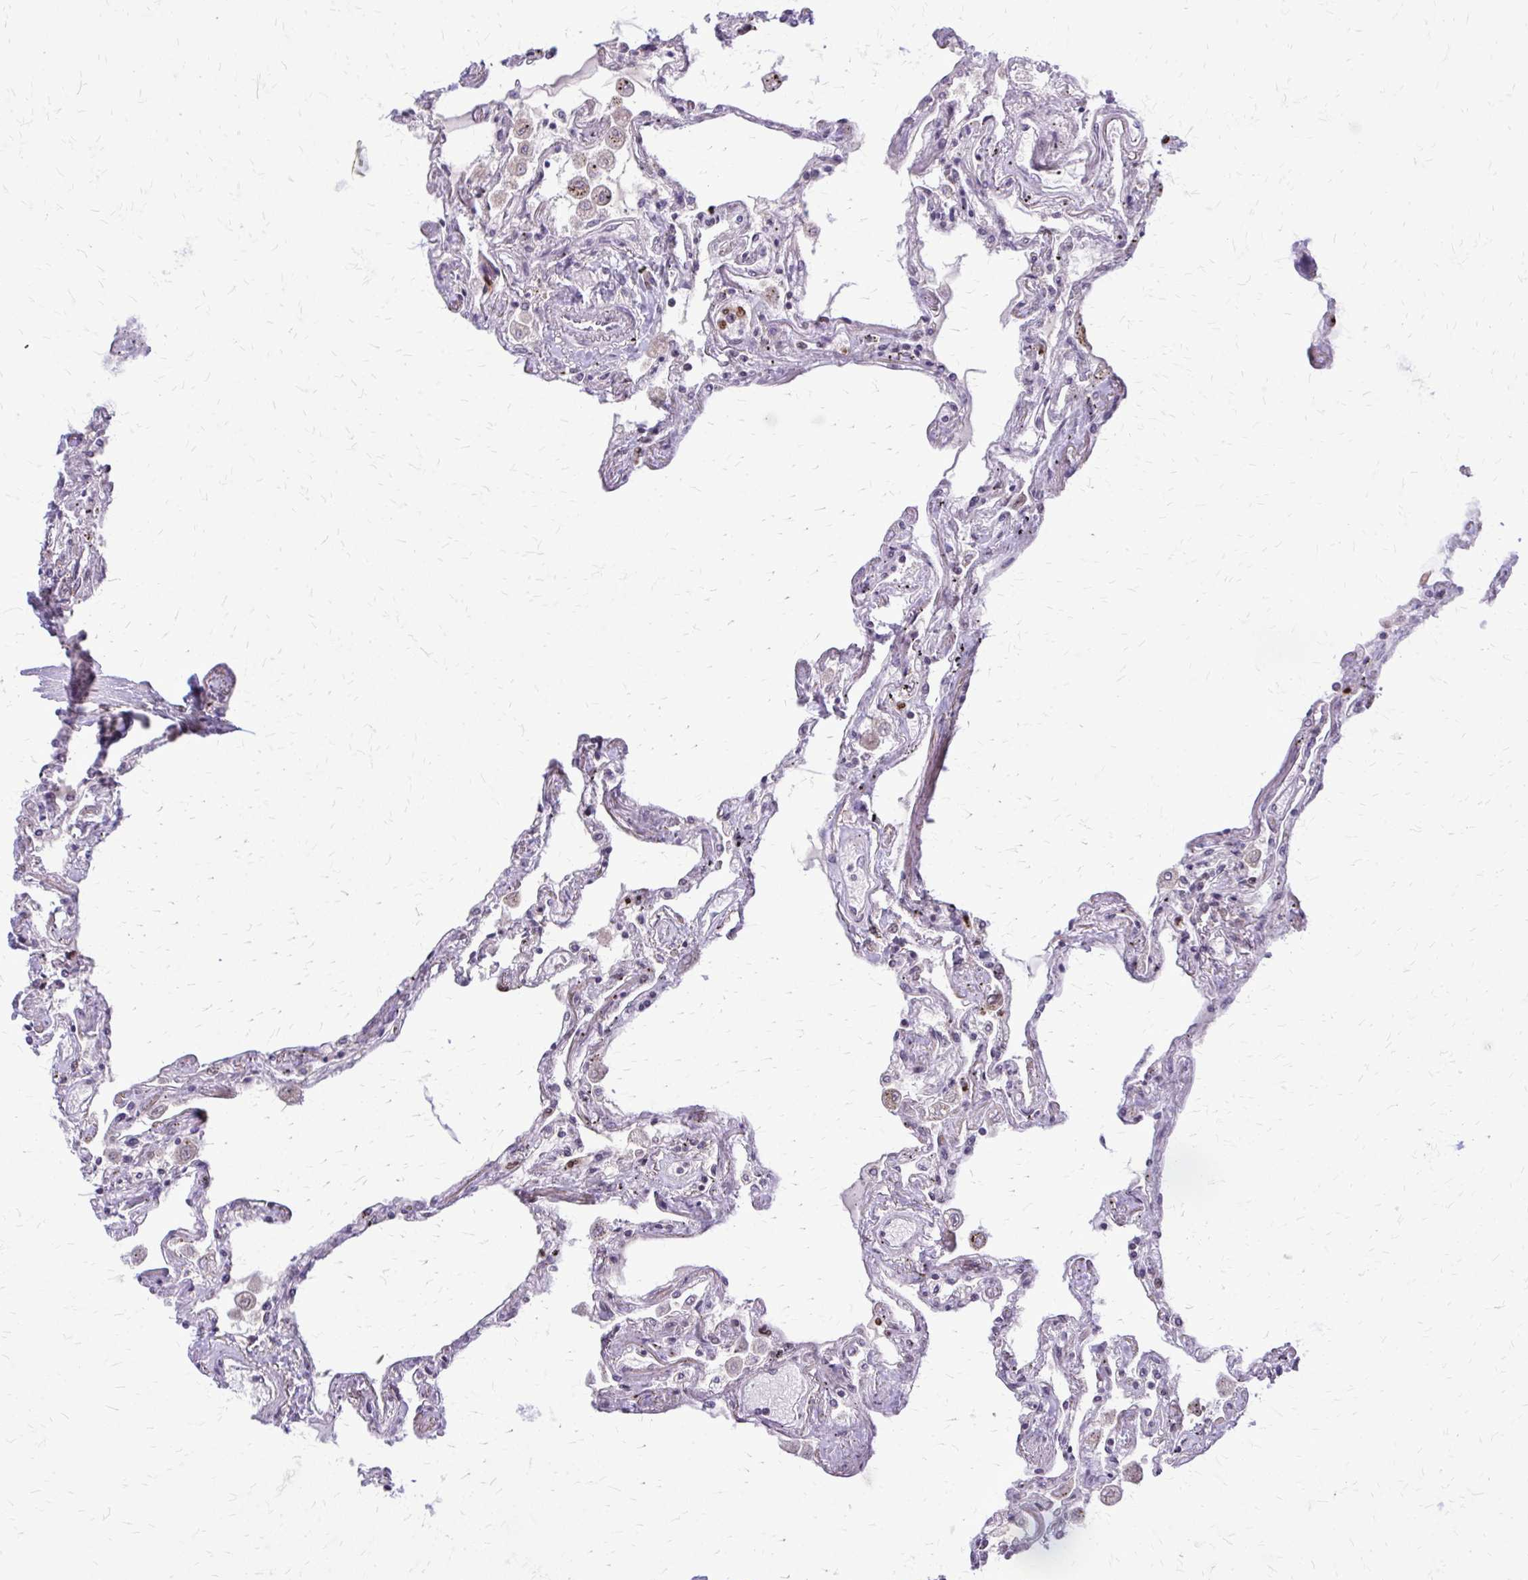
{"staining": {"intensity": "moderate", "quantity": "25%-75%", "location": "nuclear"}, "tissue": "lung", "cell_type": "Alveolar cells", "image_type": "normal", "snomed": [{"axis": "morphology", "description": "Normal tissue, NOS"}, {"axis": "morphology", "description": "Adenocarcinoma, NOS"}, {"axis": "topography", "description": "Cartilage tissue"}, {"axis": "topography", "description": "Lung"}], "caption": "An image of human lung stained for a protein displays moderate nuclear brown staining in alveolar cells. (Brightfield microscopy of DAB IHC at high magnification).", "gene": "HDAC3", "patient": {"sex": "female", "age": 67}}